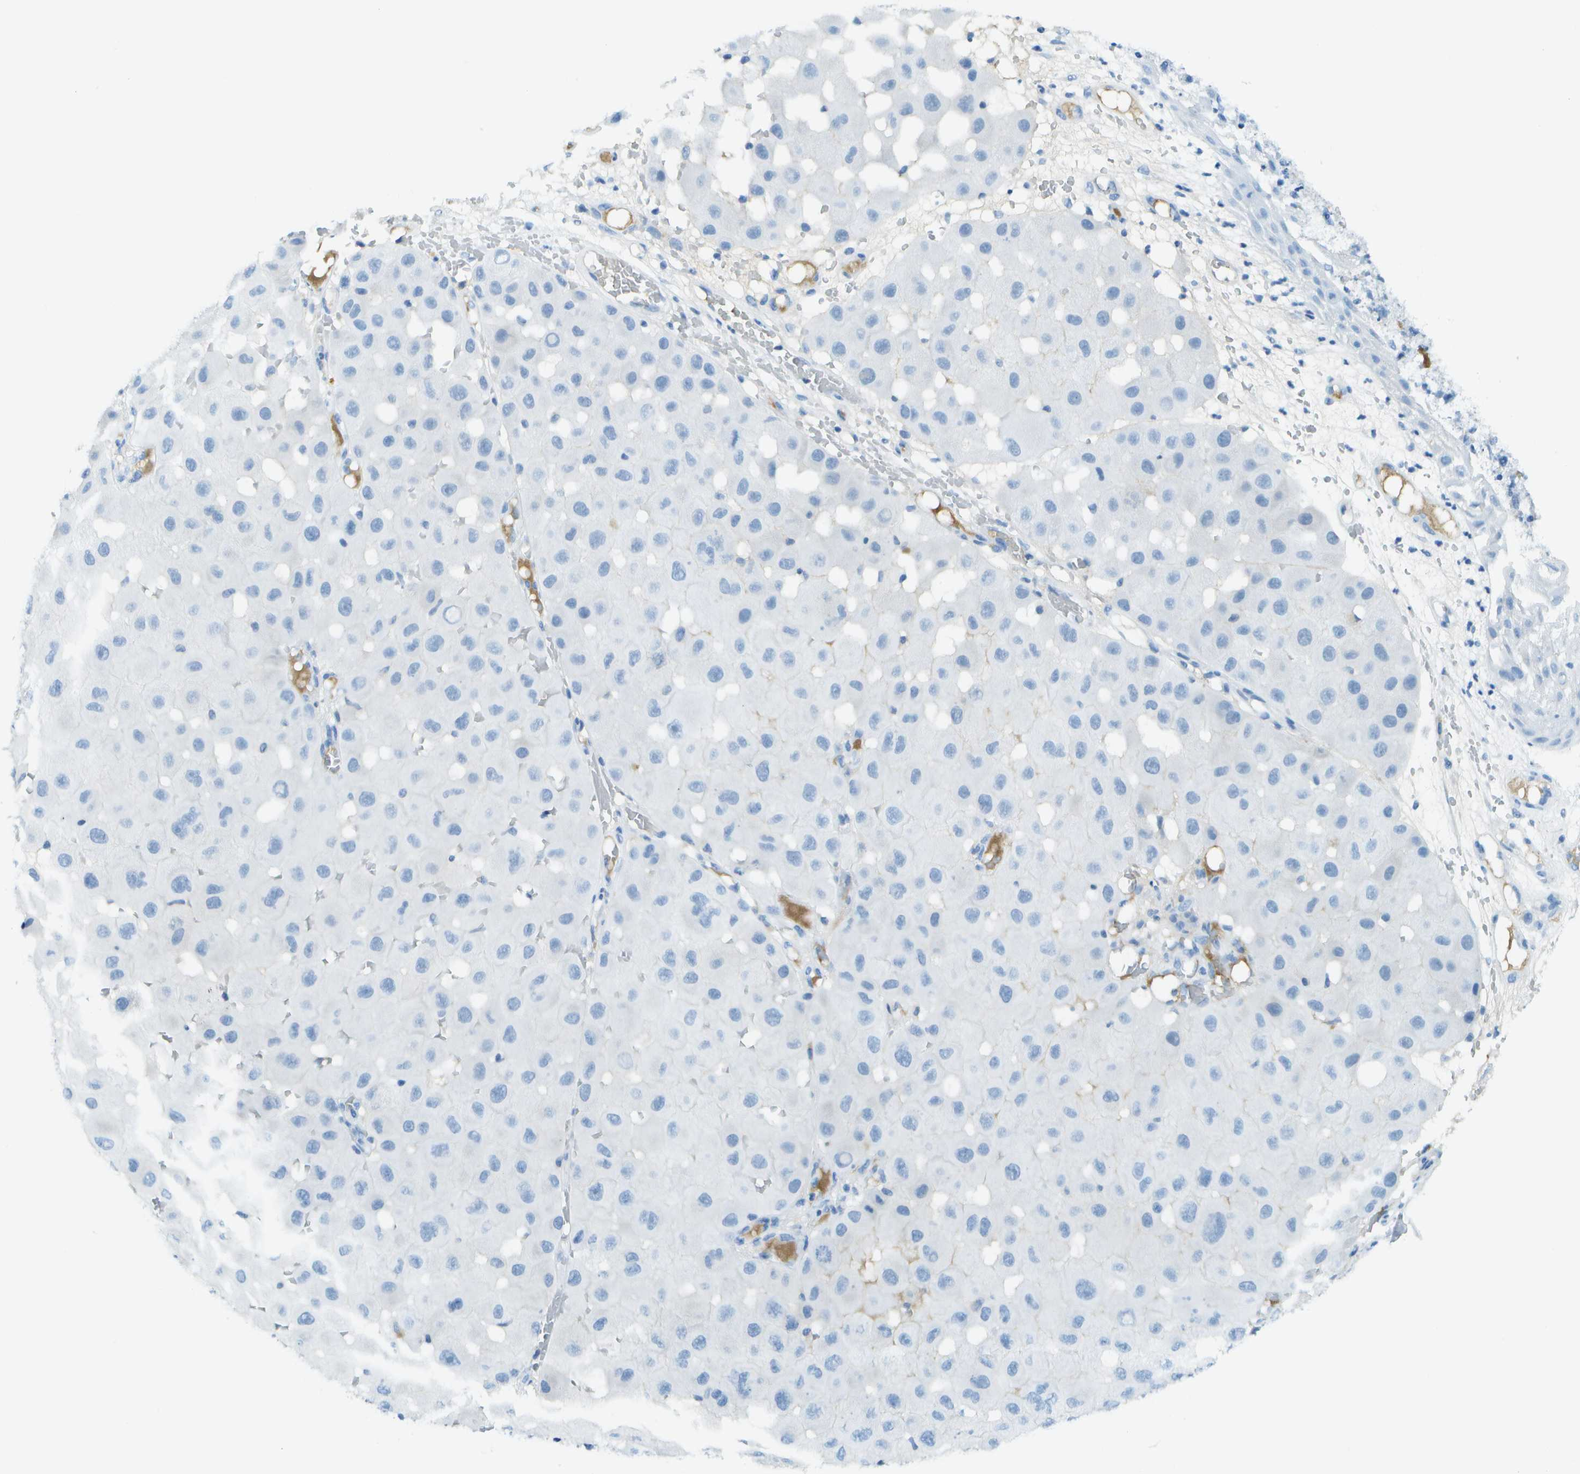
{"staining": {"intensity": "negative", "quantity": "none", "location": "none"}, "tissue": "melanoma", "cell_type": "Tumor cells", "image_type": "cancer", "snomed": [{"axis": "morphology", "description": "Malignant melanoma, NOS"}, {"axis": "topography", "description": "Skin"}], "caption": "The photomicrograph displays no significant staining in tumor cells of melanoma.", "gene": "C1S", "patient": {"sex": "female", "age": 81}}